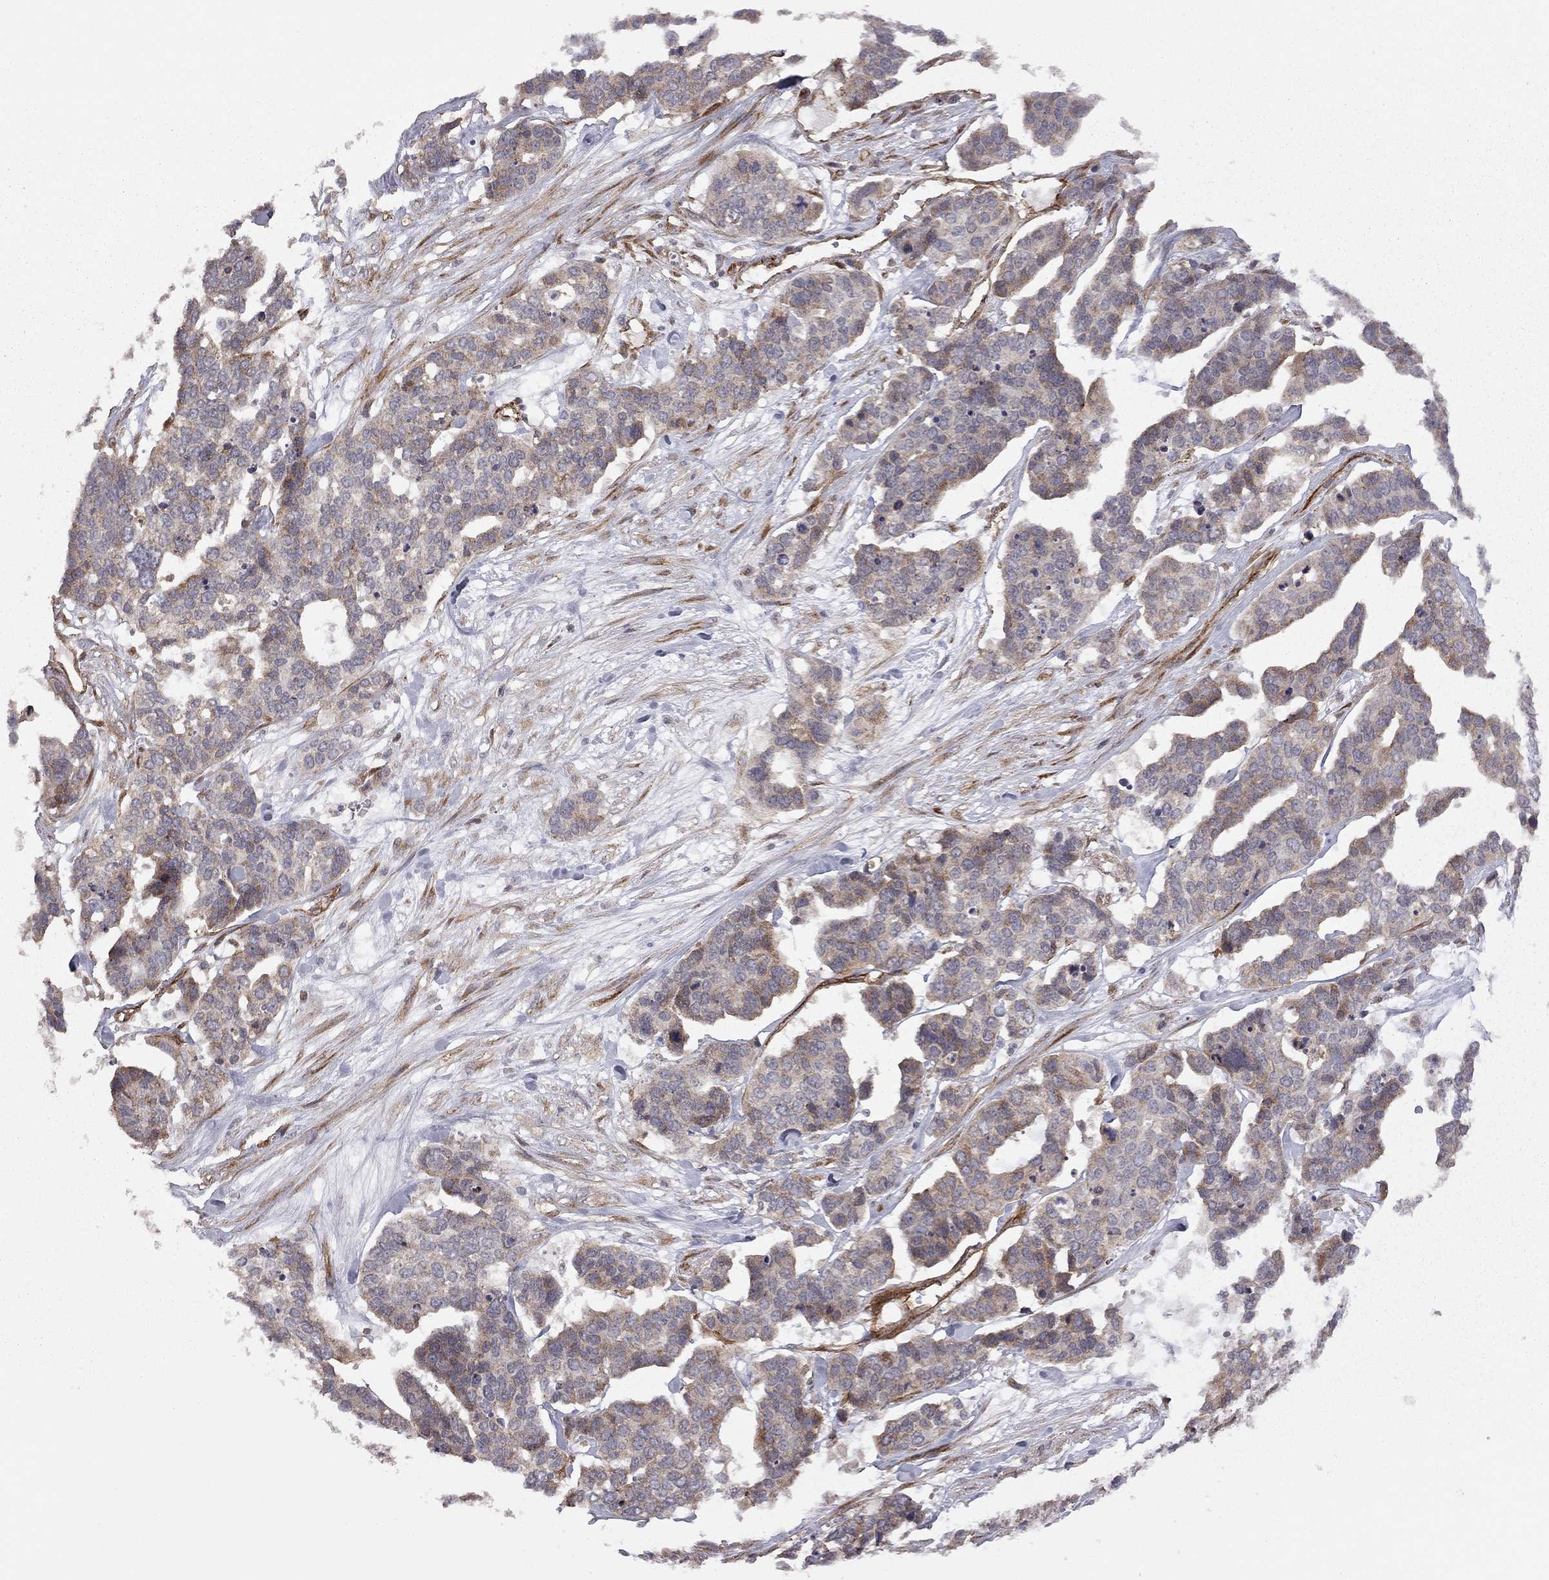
{"staining": {"intensity": "moderate", "quantity": "<25%", "location": "cytoplasmic/membranous"}, "tissue": "ovarian cancer", "cell_type": "Tumor cells", "image_type": "cancer", "snomed": [{"axis": "morphology", "description": "Carcinoma, endometroid"}, {"axis": "topography", "description": "Ovary"}], "caption": "An IHC histopathology image of tumor tissue is shown. Protein staining in brown shows moderate cytoplasmic/membranous positivity in ovarian cancer within tumor cells.", "gene": "EXOC3L2", "patient": {"sex": "female", "age": 65}}